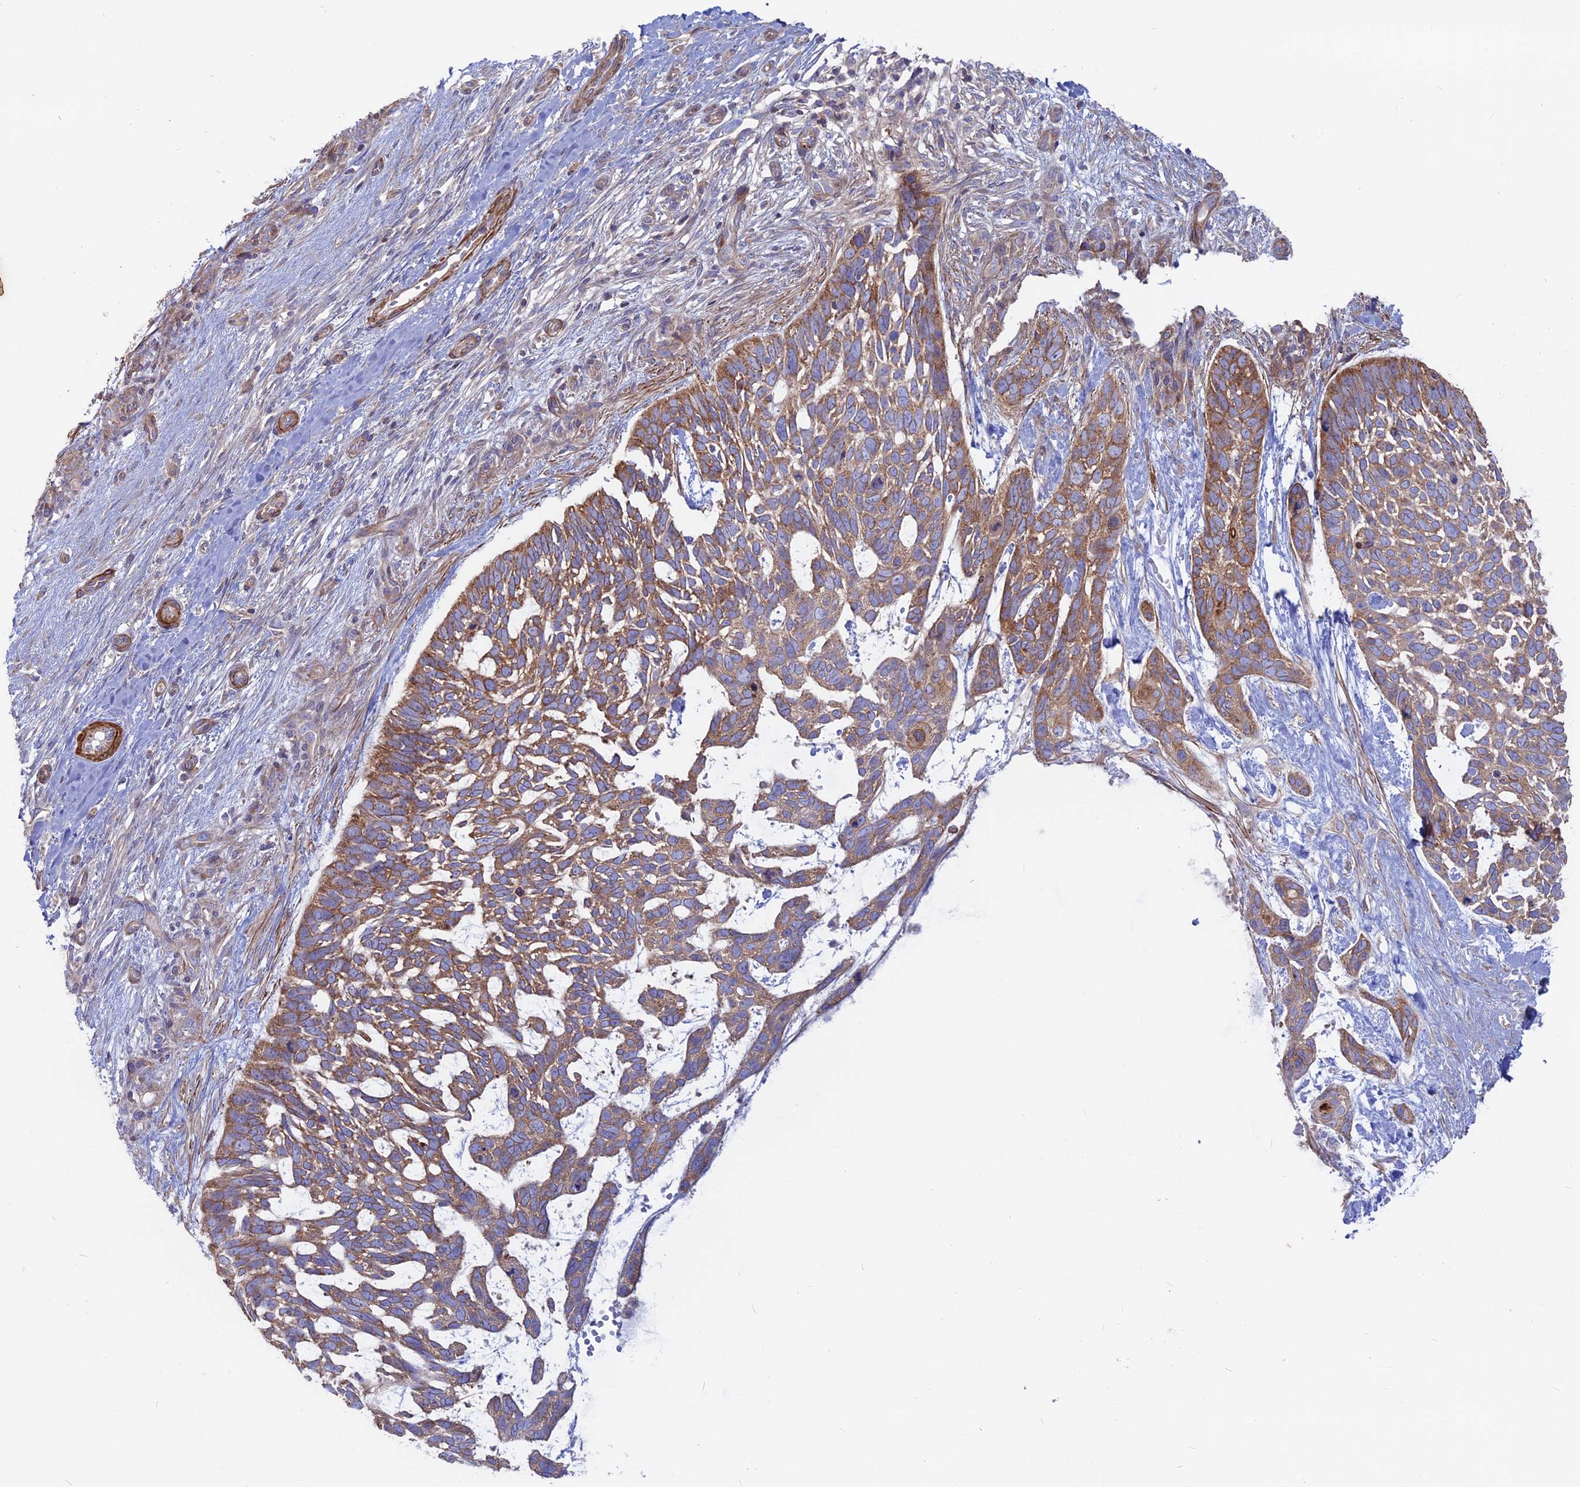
{"staining": {"intensity": "moderate", "quantity": ">75%", "location": "cytoplasmic/membranous"}, "tissue": "skin cancer", "cell_type": "Tumor cells", "image_type": "cancer", "snomed": [{"axis": "morphology", "description": "Basal cell carcinoma"}, {"axis": "topography", "description": "Skin"}], "caption": "Protein positivity by IHC exhibits moderate cytoplasmic/membranous expression in about >75% of tumor cells in skin cancer.", "gene": "MYO5B", "patient": {"sex": "male", "age": 88}}